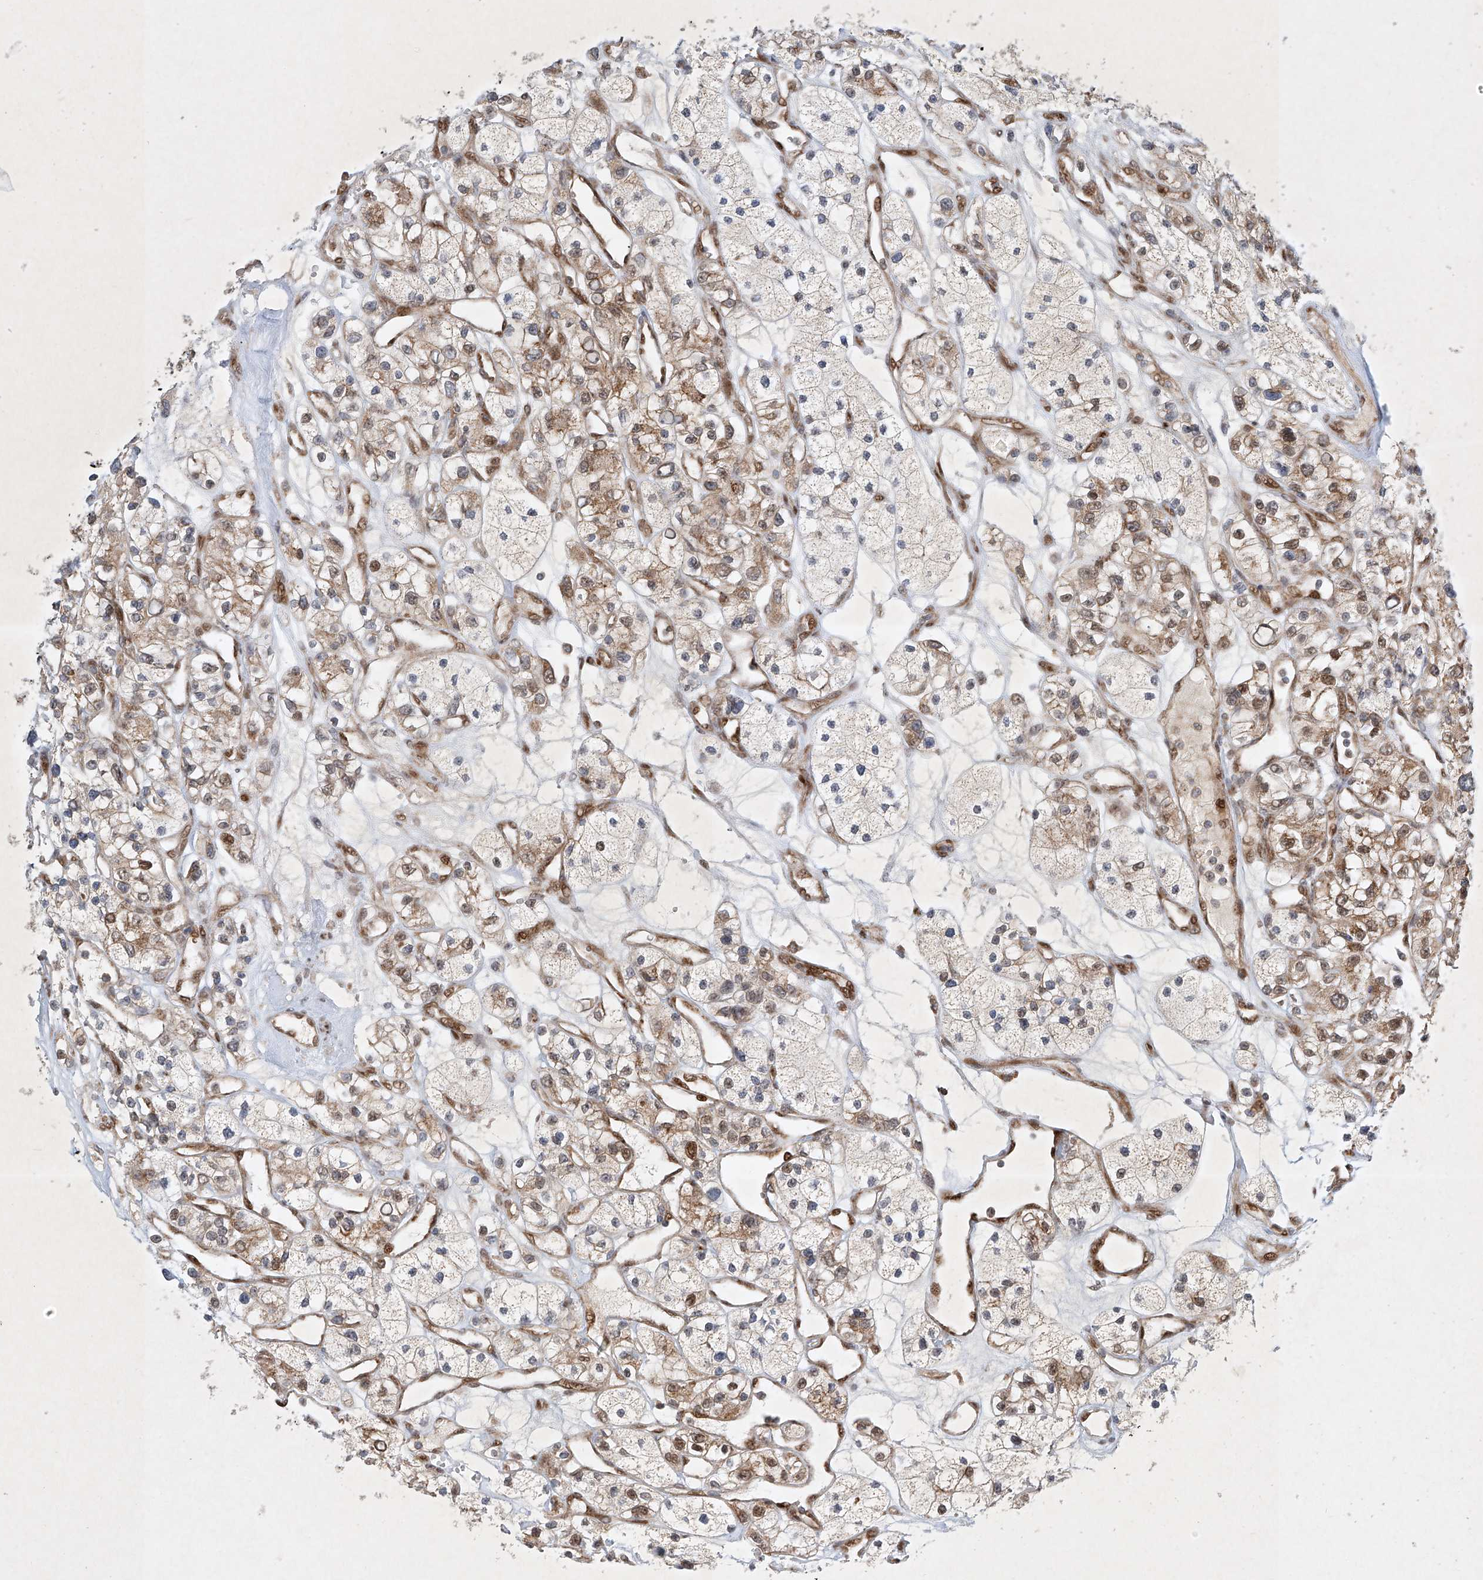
{"staining": {"intensity": "weak", "quantity": ">75%", "location": "cytoplasmic/membranous,nuclear"}, "tissue": "renal cancer", "cell_type": "Tumor cells", "image_type": "cancer", "snomed": [{"axis": "morphology", "description": "Adenocarcinoma, NOS"}, {"axis": "topography", "description": "Kidney"}], "caption": "Renal cancer tissue displays weak cytoplasmic/membranous and nuclear expression in approximately >75% of tumor cells (IHC, brightfield microscopy, high magnification).", "gene": "EPG5", "patient": {"sex": "female", "age": 57}}